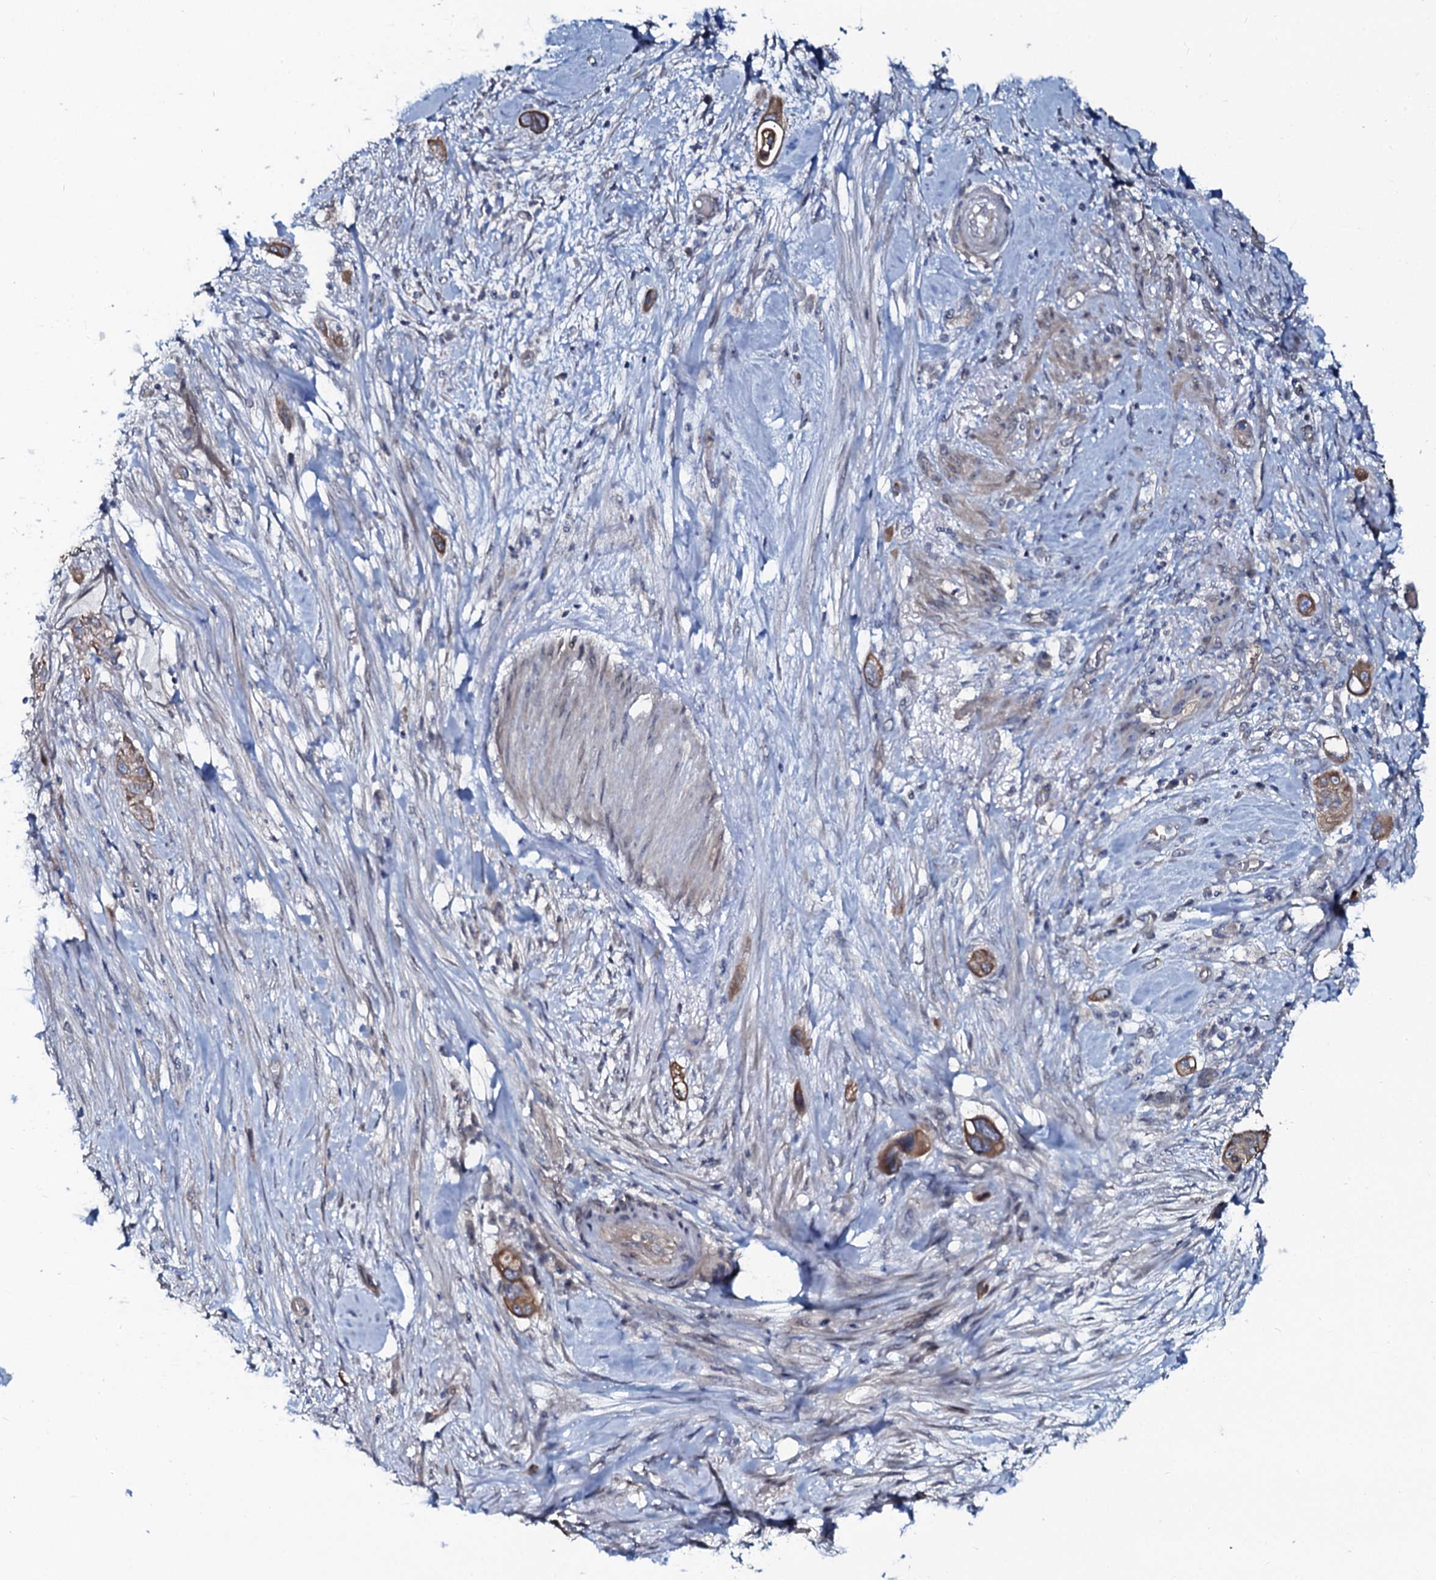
{"staining": {"intensity": "moderate", "quantity": ">75%", "location": "cytoplasmic/membranous"}, "tissue": "pancreatic cancer", "cell_type": "Tumor cells", "image_type": "cancer", "snomed": [{"axis": "morphology", "description": "Adenocarcinoma, NOS"}, {"axis": "topography", "description": "Pancreas"}], "caption": "A brown stain shows moderate cytoplasmic/membranous staining of a protein in human adenocarcinoma (pancreatic) tumor cells.", "gene": "C10orf88", "patient": {"sex": "male", "age": 68}}